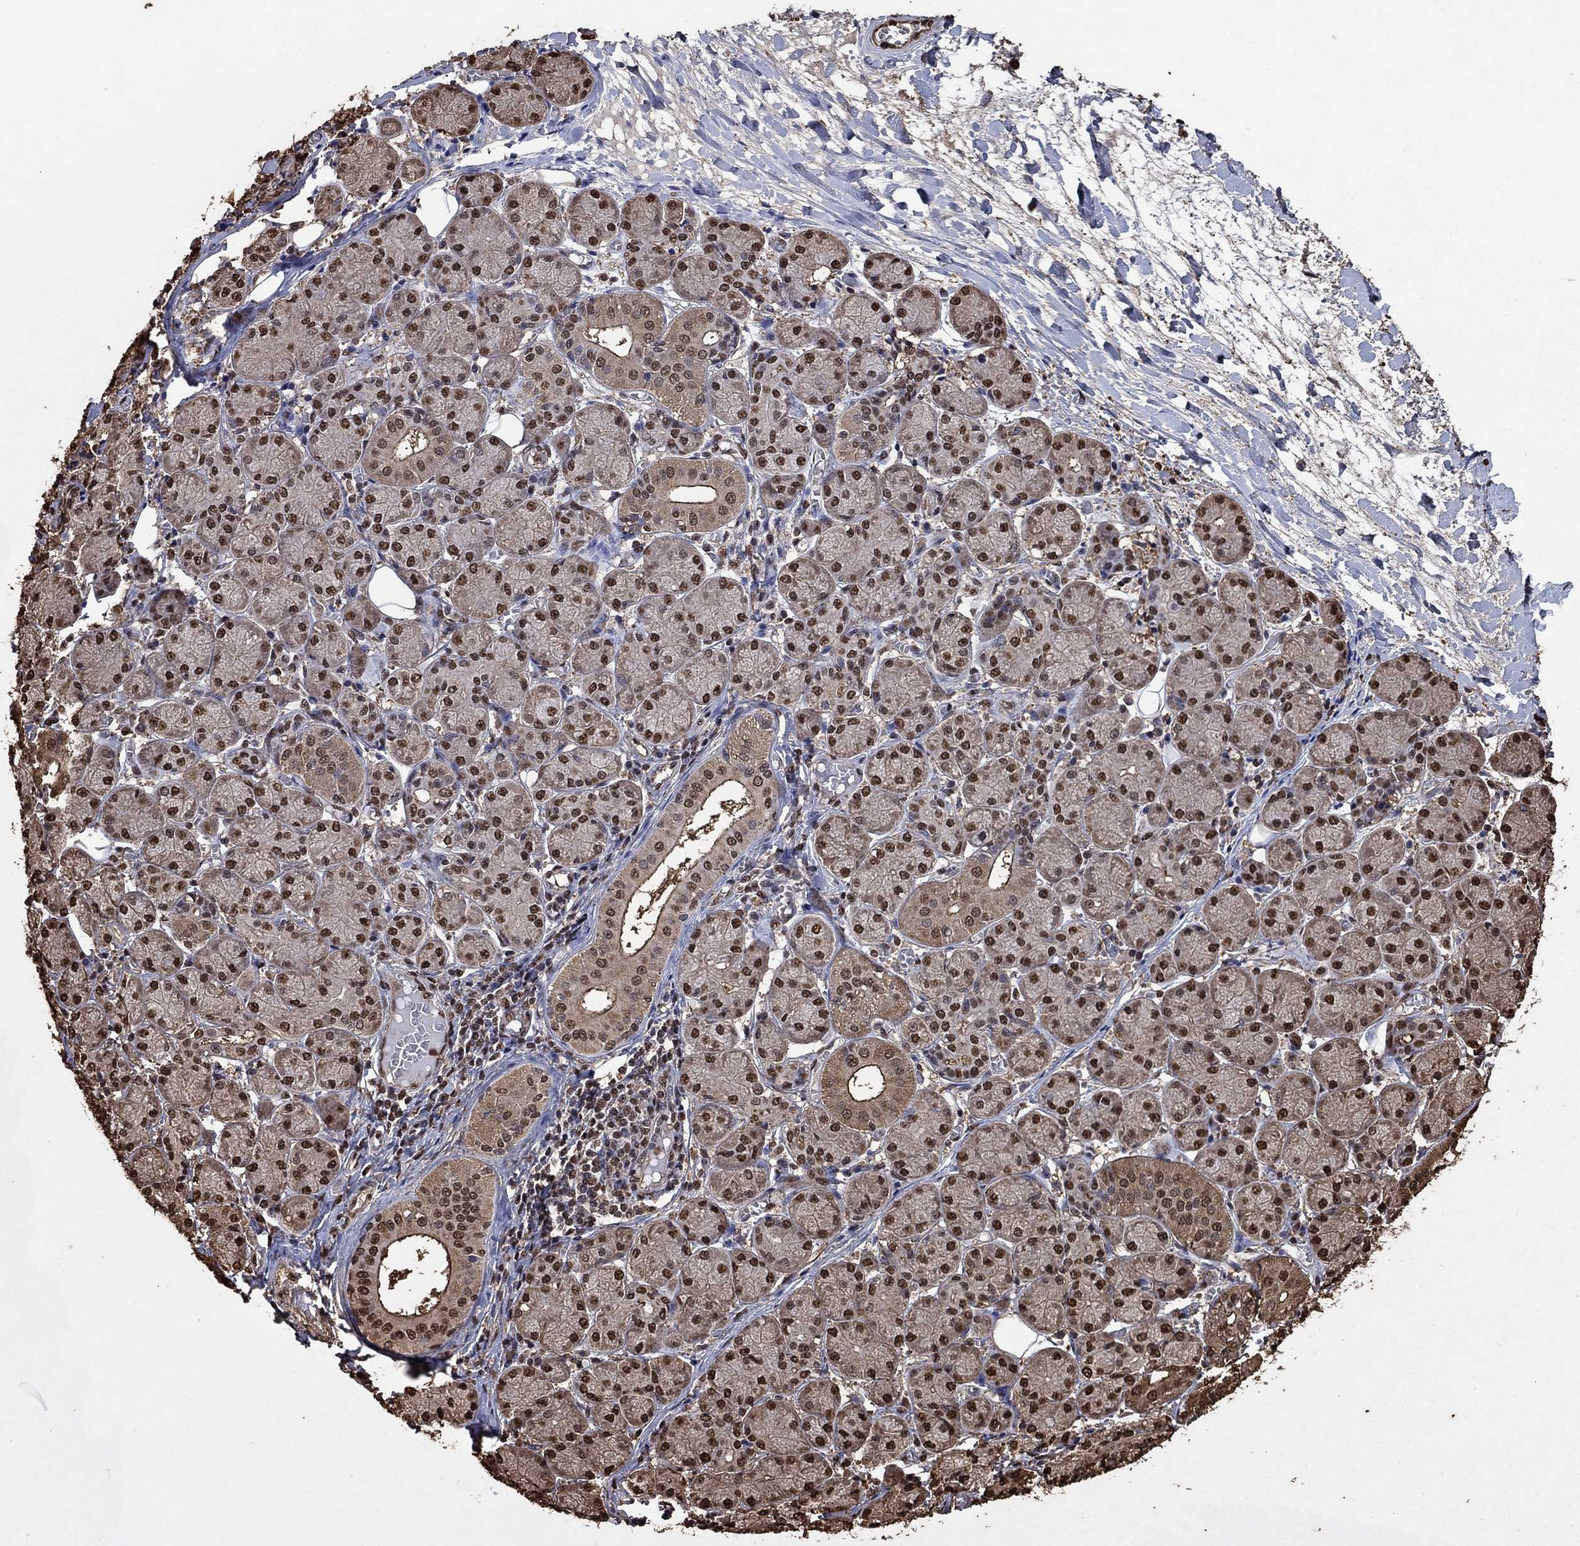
{"staining": {"intensity": "strong", "quantity": ">75%", "location": "nuclear"}, "tissue": "salivary gland", "cell_type": "Glandular cells", "image_type": "normal", "snomed": [{"axis": "morphology", "description": "Normal tissue, NOS"}, {"axis": "topography", "description": "Salivary gland"}, {"axis": "topography", "description": "Peripheral nerve tissue"}], "caption": "IHC photomicrograph of benign human salivary gland stained for a protein (brown), which shows high levels of strong nuclear positivity in approximately >75% of glandular cells.", "gene": "GAPDH", "patient": {"sex": "female", "age": 24}}